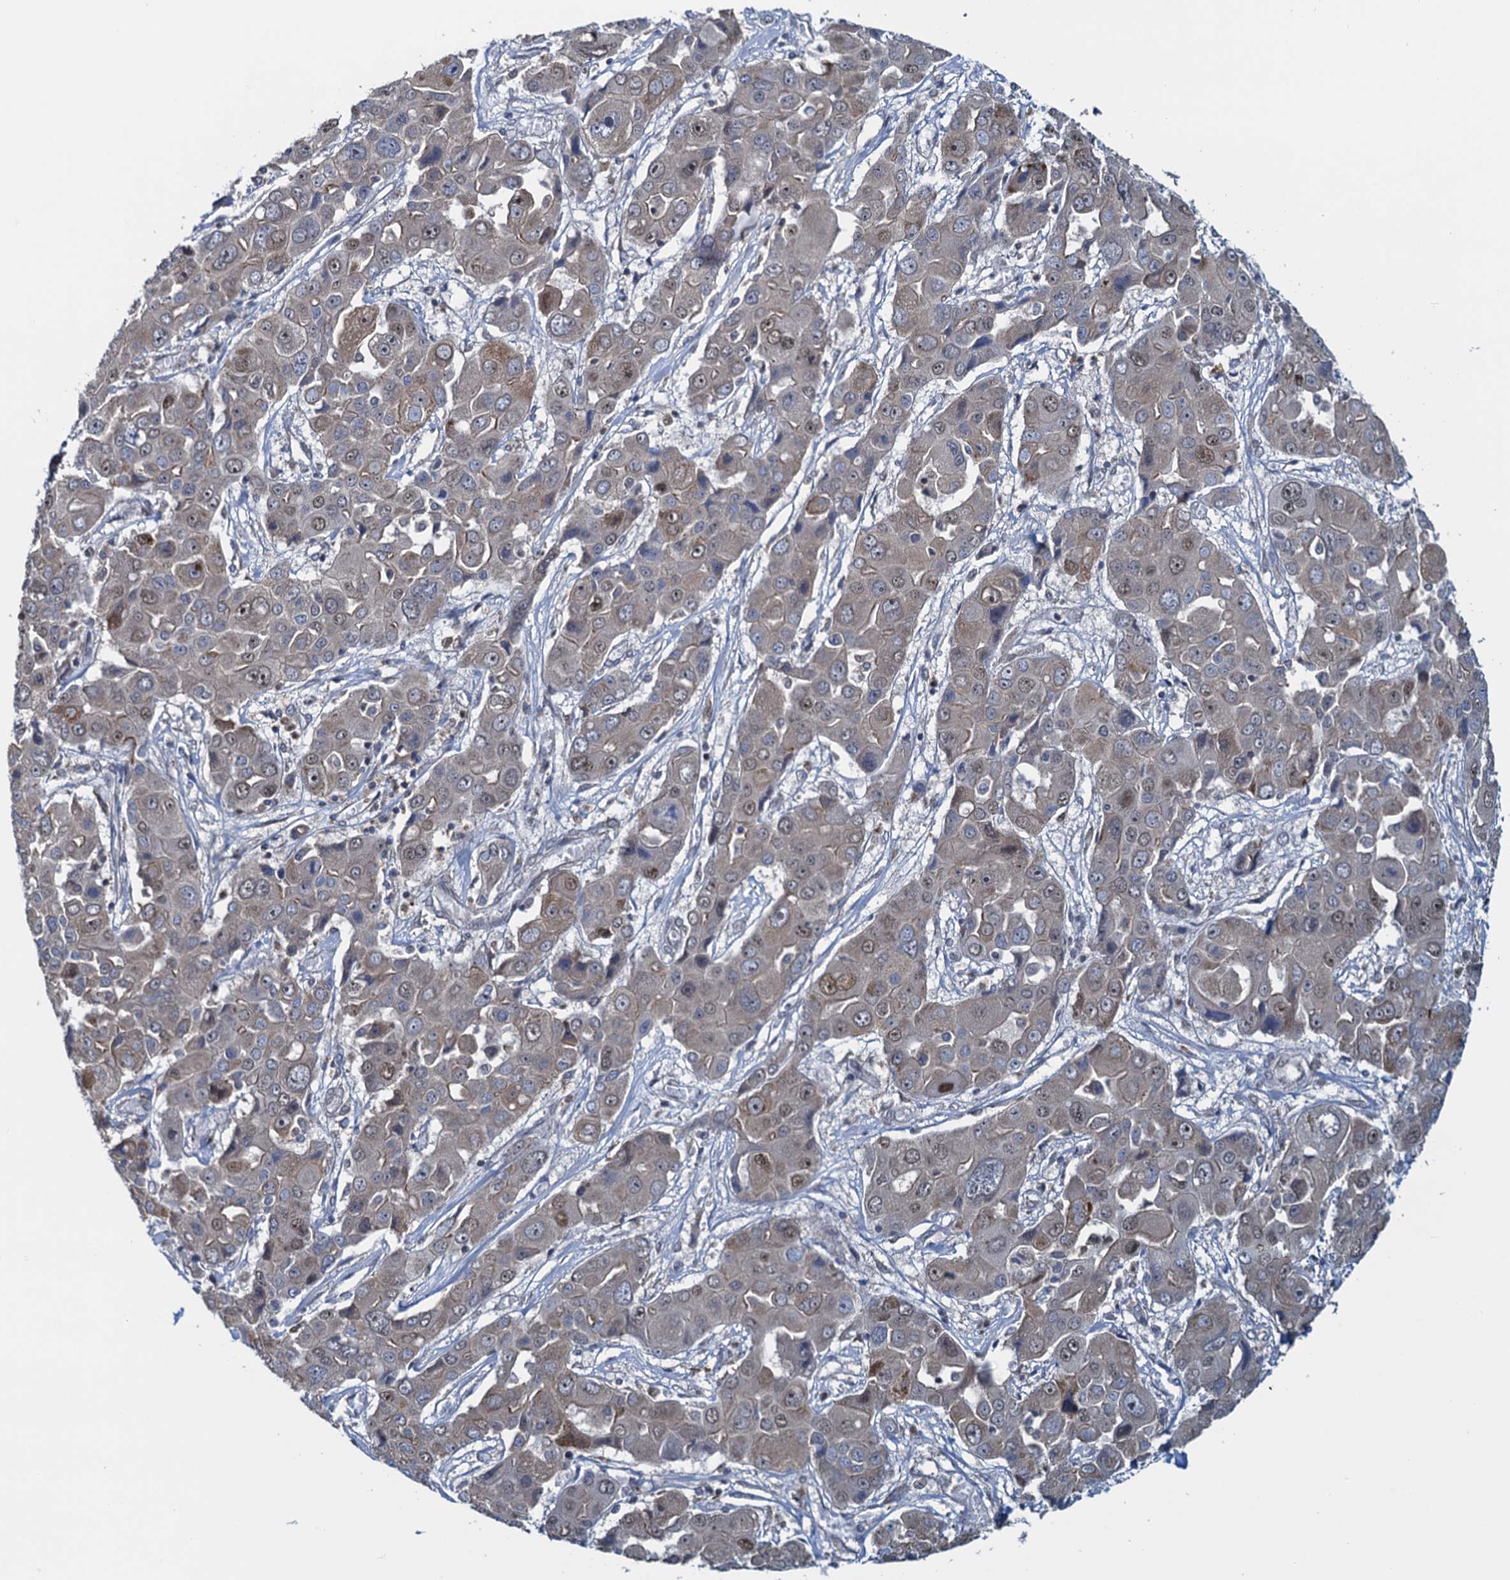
{"staining": {"intensity": "moderate", "quantity": "<25%", "location": "nuclear"}, "tissue": "liver cancer", "cell_type": "Tumor cells", "image_type": "cancer", "snomed": [{"axis": "morphology", "description": "Cholangiocarcinoma"}, {"axis": "topography", "description": "Liver"}], "caption": "Protein staining exhibits moderate nuclear positivity in approximately <25% of tumor cells in liver cancer (cholangiocarcinoma).", "gene": "RNF125", "patient": {"sex": "male", "age": 67}}